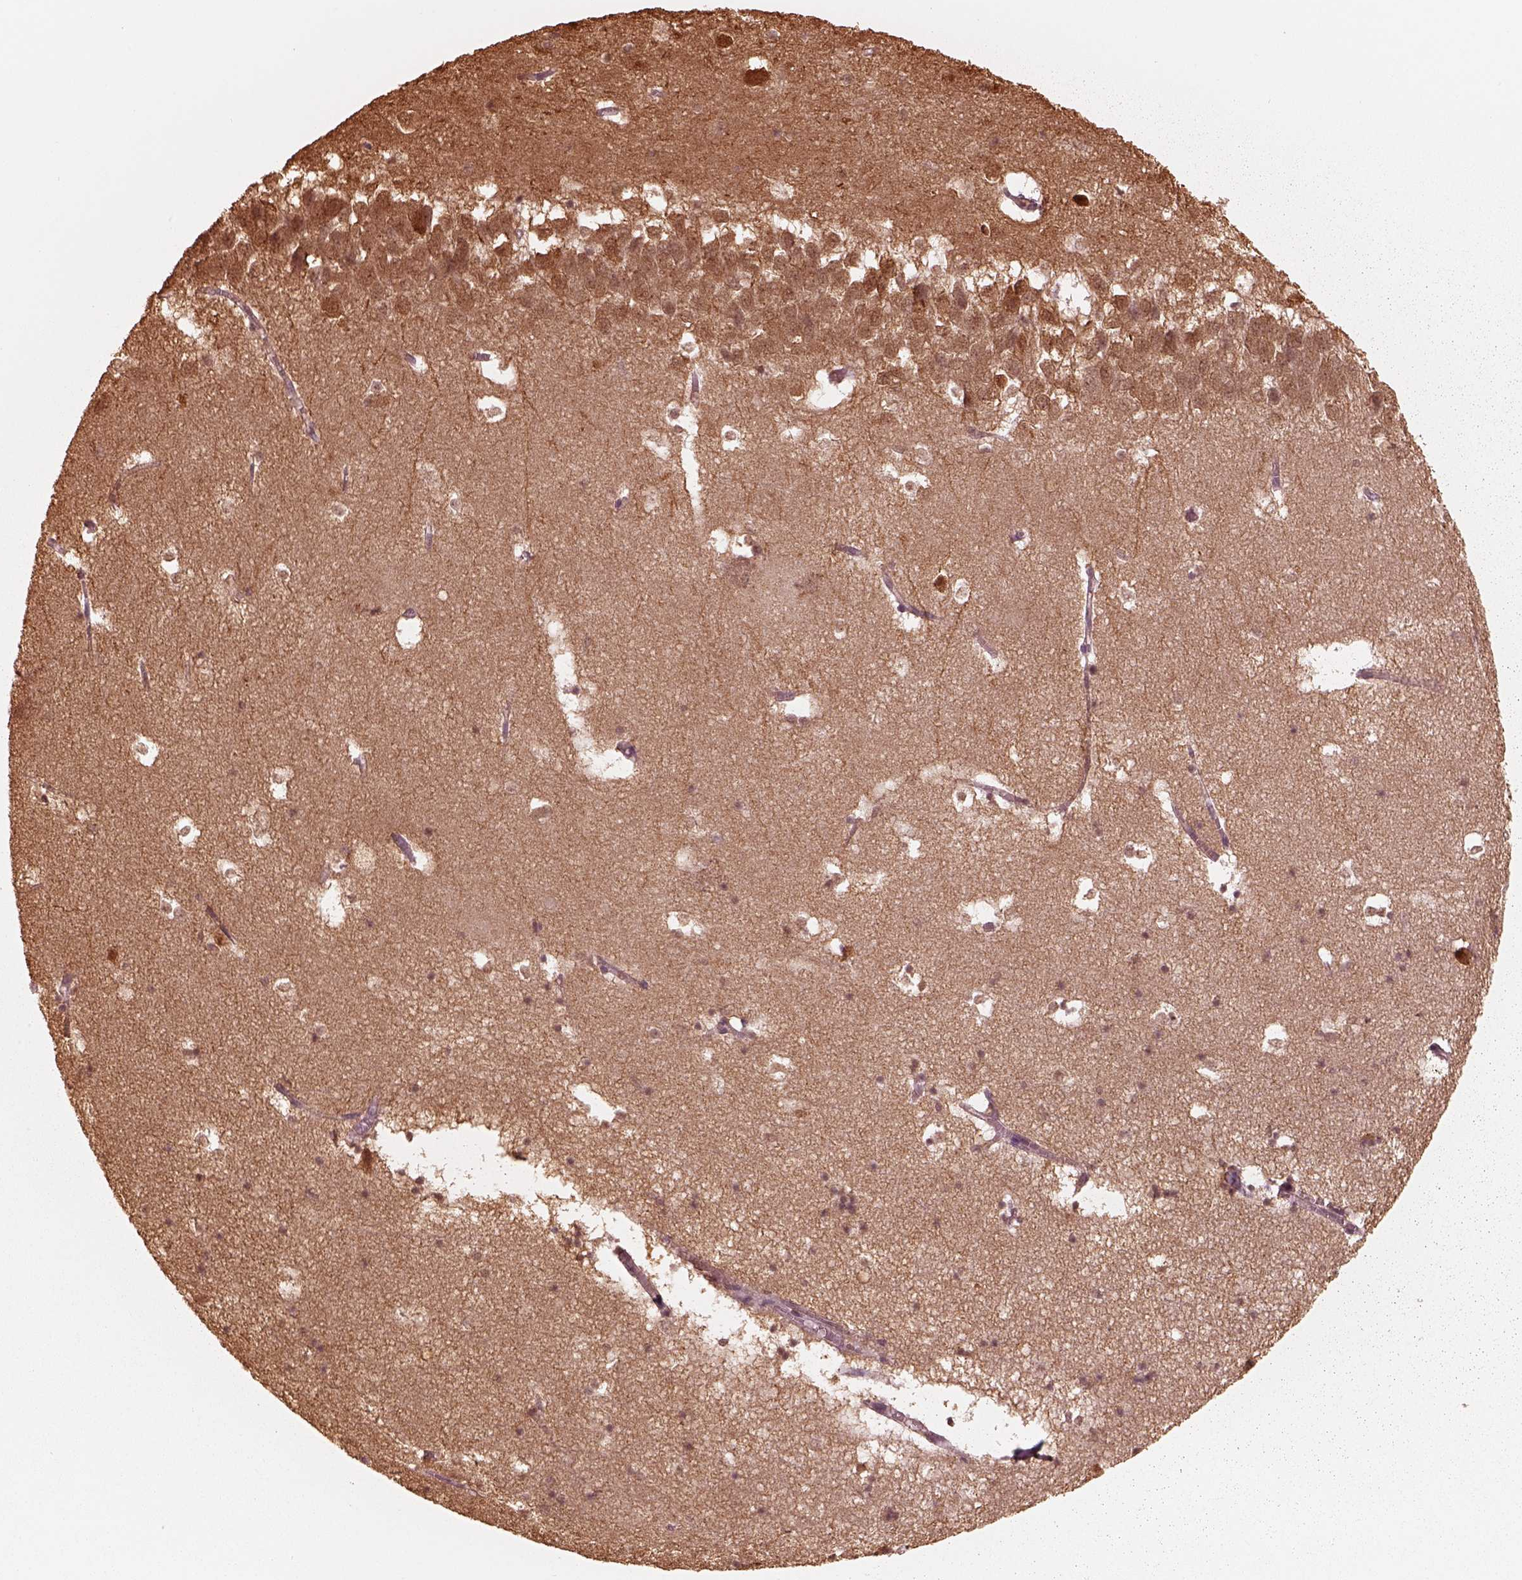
{"staining": {"intensity": "moderate", "quantity": "25%-75%", "location": "cytoplasmic/membranous"}, "tissue": "hippocampus", "cell_type": "Glial cells", "image_type": "normal", "snomed": [{"axis": "morphology", "description": "Normal tissue, NOS"}, {"axis": "topography", "description": "Hippocampus"}], "caption": "Protein expression analysis of unremarkable hippocampus exhibits moderate cytoplasmic/membranous positivity in about 25%-75% of glial cells.", "gene": "GPRIN1", "patient": {"sex": "male", "age": 58}}